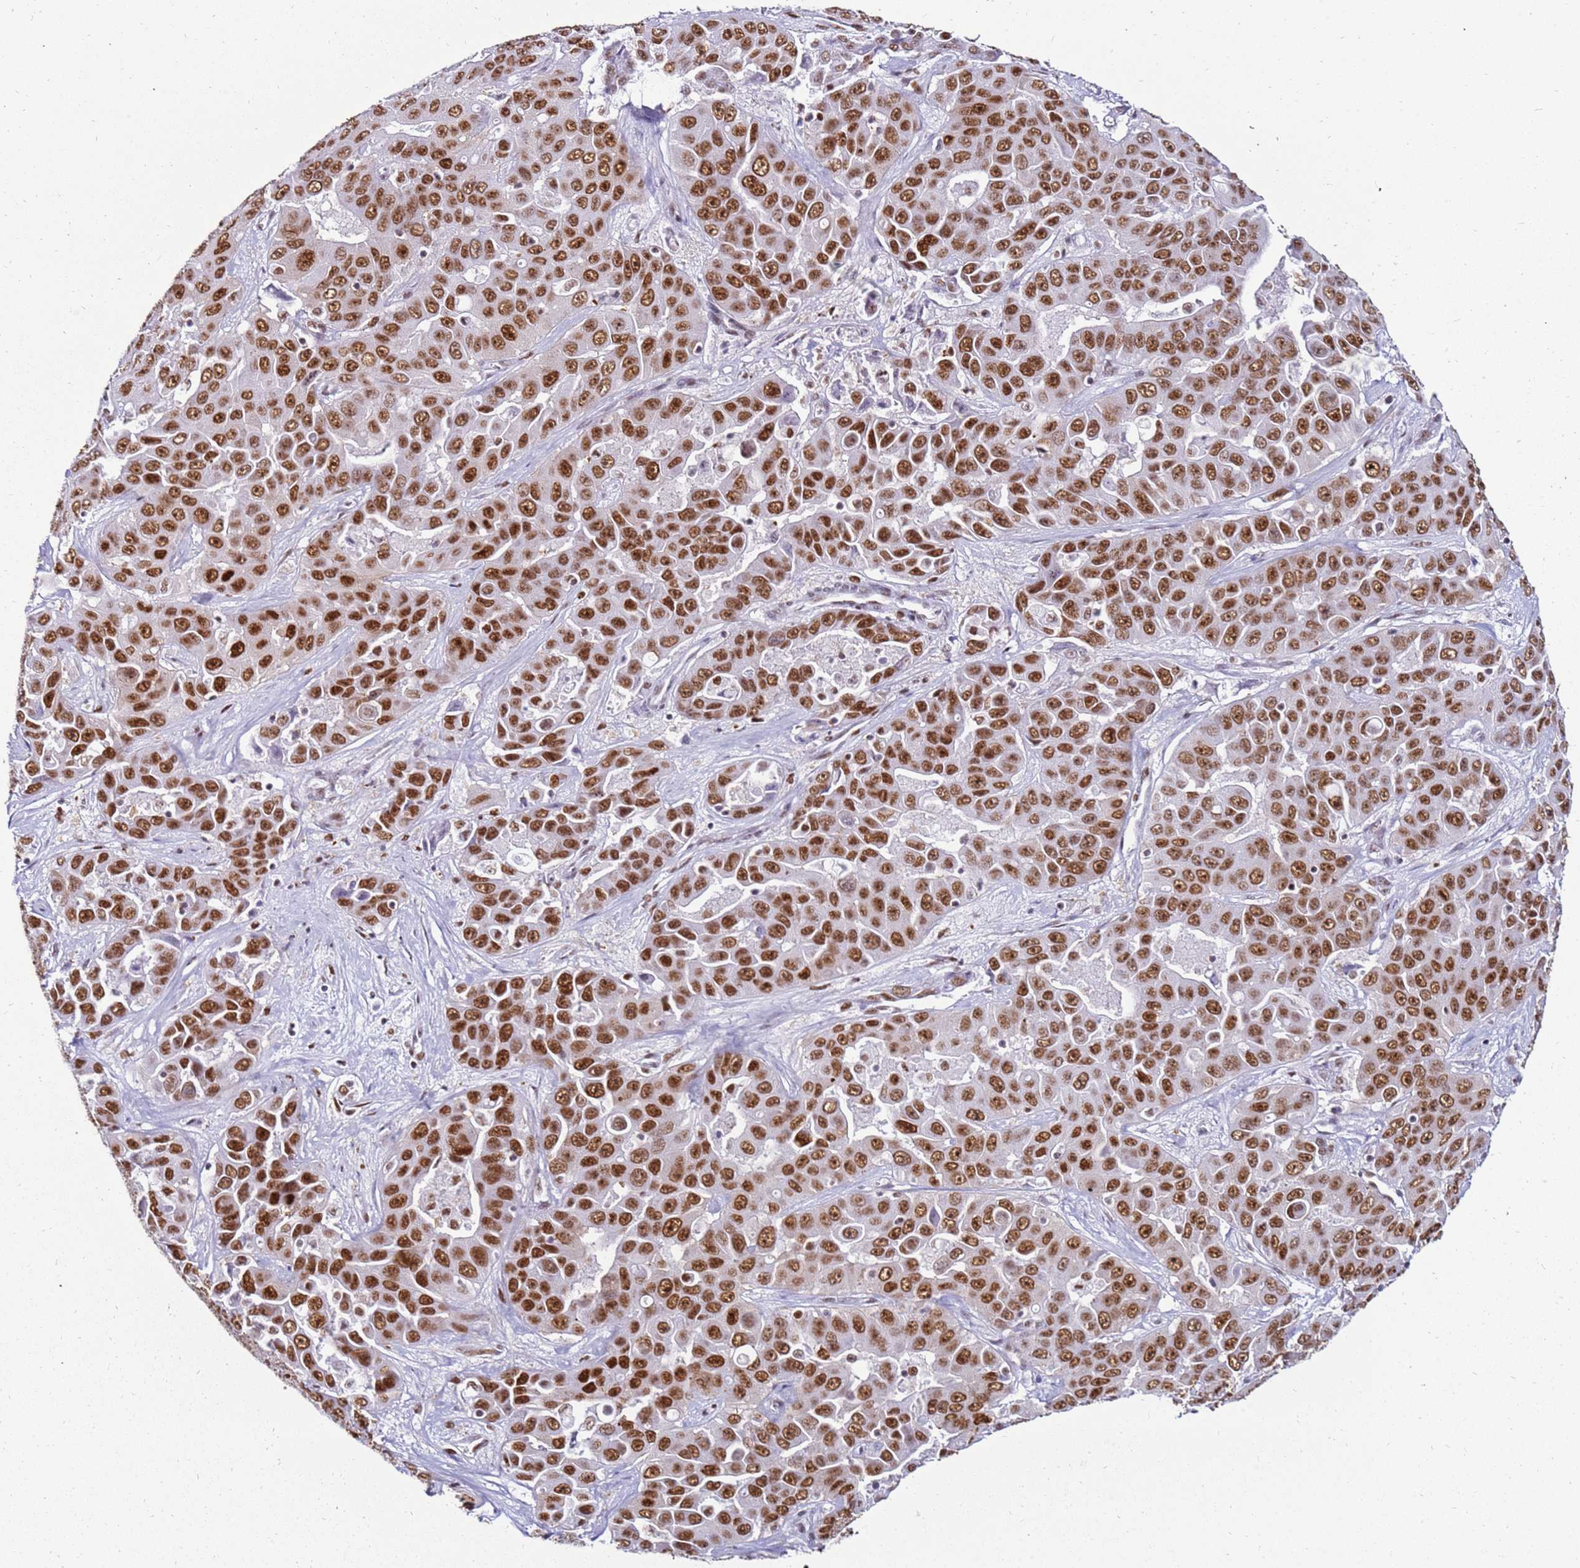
{"staining": {"intensity": "strong", "quantity": ">75%", "location": "nuclear"}, "tissue": "liver cancer", "cell_type": "Tumor cells", "image_type": "cancer", "snomed": [{"axis": "morphology", "description": "Cholangiocarcinoma"}, {"axis": "topography", "description": "Liver"}], "caption": "This histopathology image reveals immunohistochemistry staining of human liver cancer (cholangiocarcinoma), with high strong nuclear expression in about >75% of tumor cells.", "gene": "KPNA4", "patient": {"sex": "female", "age": 52}}